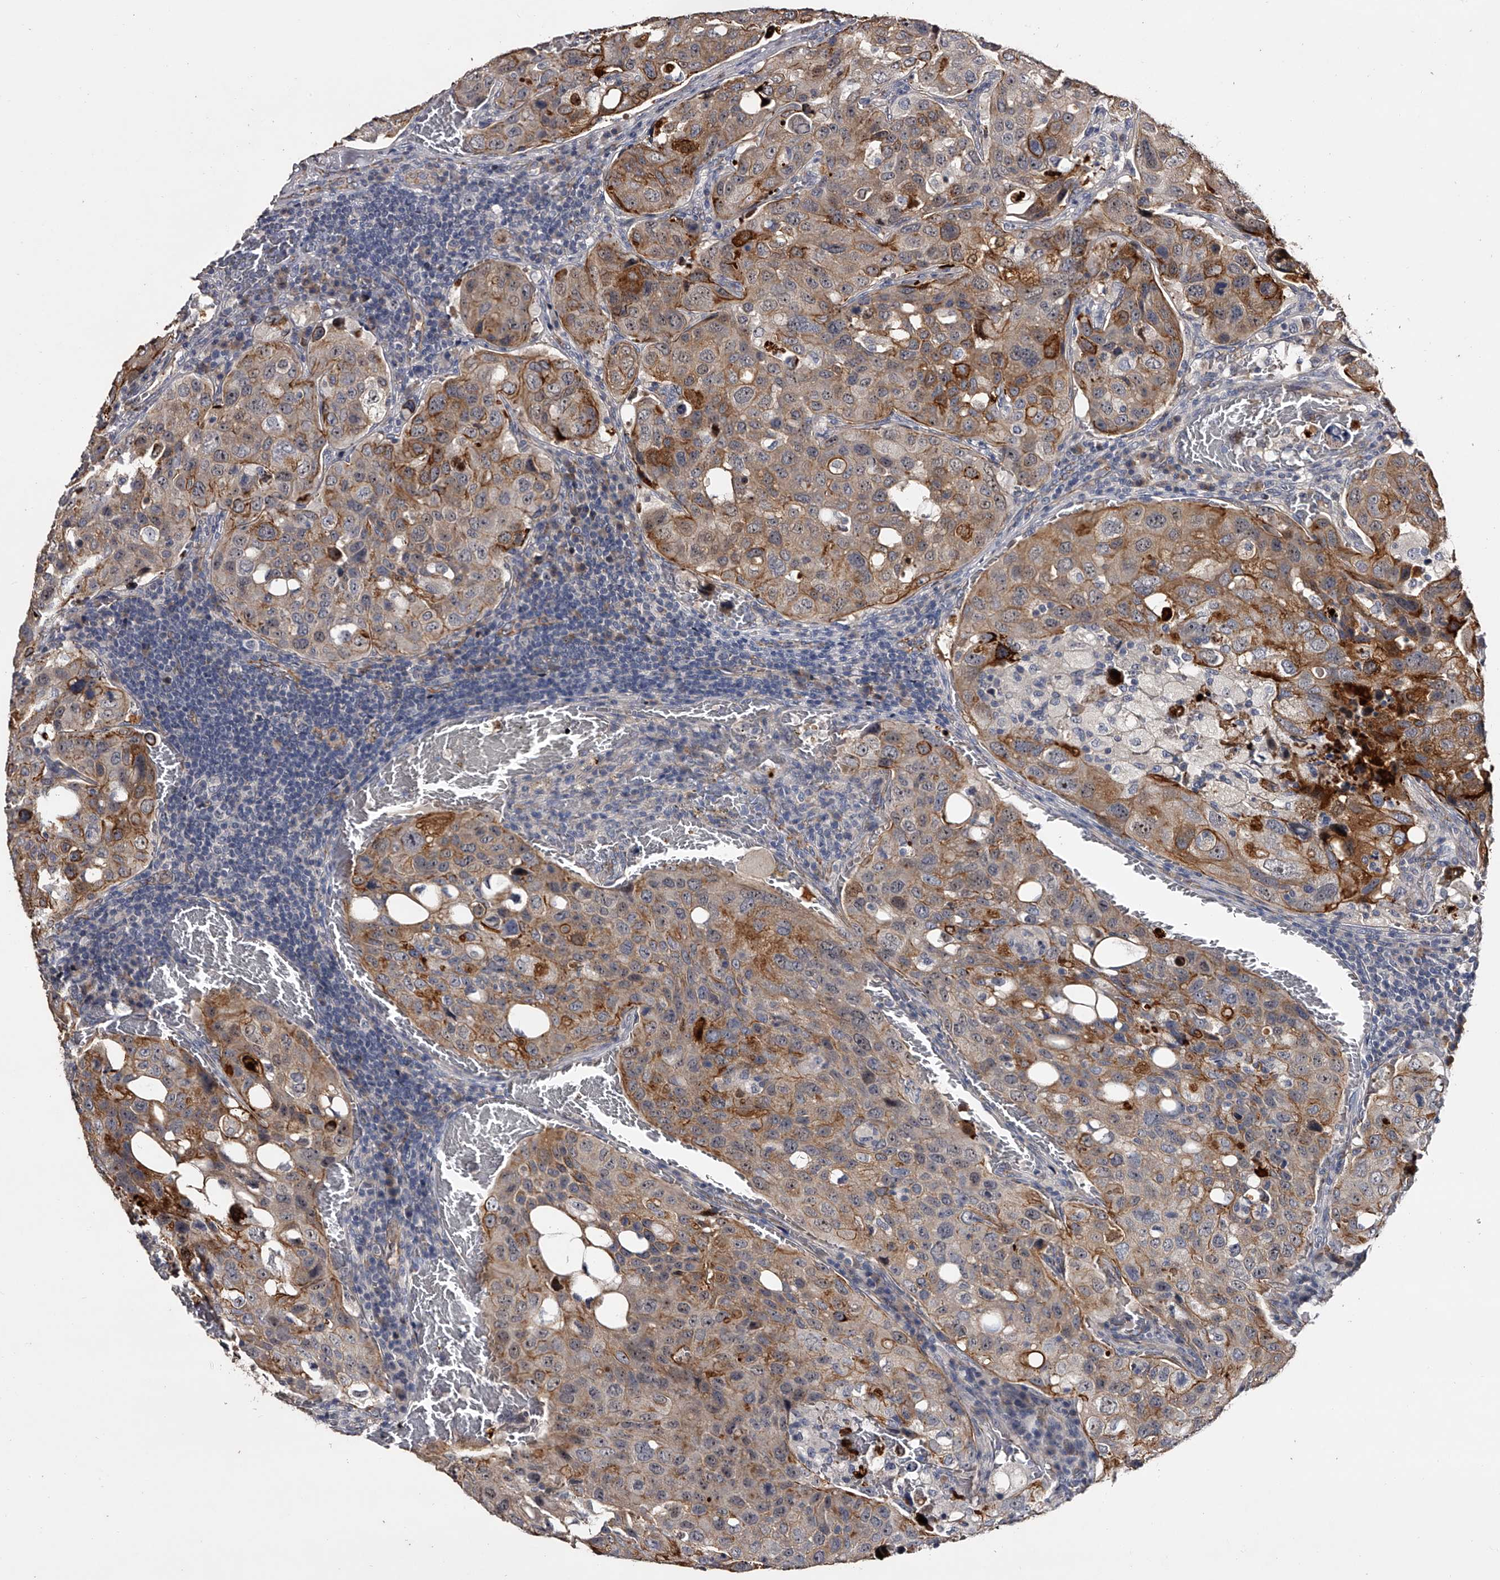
{"staining": {"intensity": "moderate", "quantity": ">75%", "location": "cytoplasmic/membranous"}, "tissue": "urothelial cancer", "cell_type": "Tumor cells", "image_type": "cancer", "snomed": [{"axis": "morphology", "description": "Urothelial carcinoma, High grade"}, {"axis": "topography", "description": "Lymph node"}, {"axis": "topography", "description": "Urinary bladder"}], "caption": "A medium amount of moderate cytoplasmic/membranous positivity is present in approximately >75% of tumor cells in urothelial carcinoma (high-grade) tissue. Nuclei are stained in blue.", "gene": "MDN1", "patient": {"sex": "male", "age": 51}}